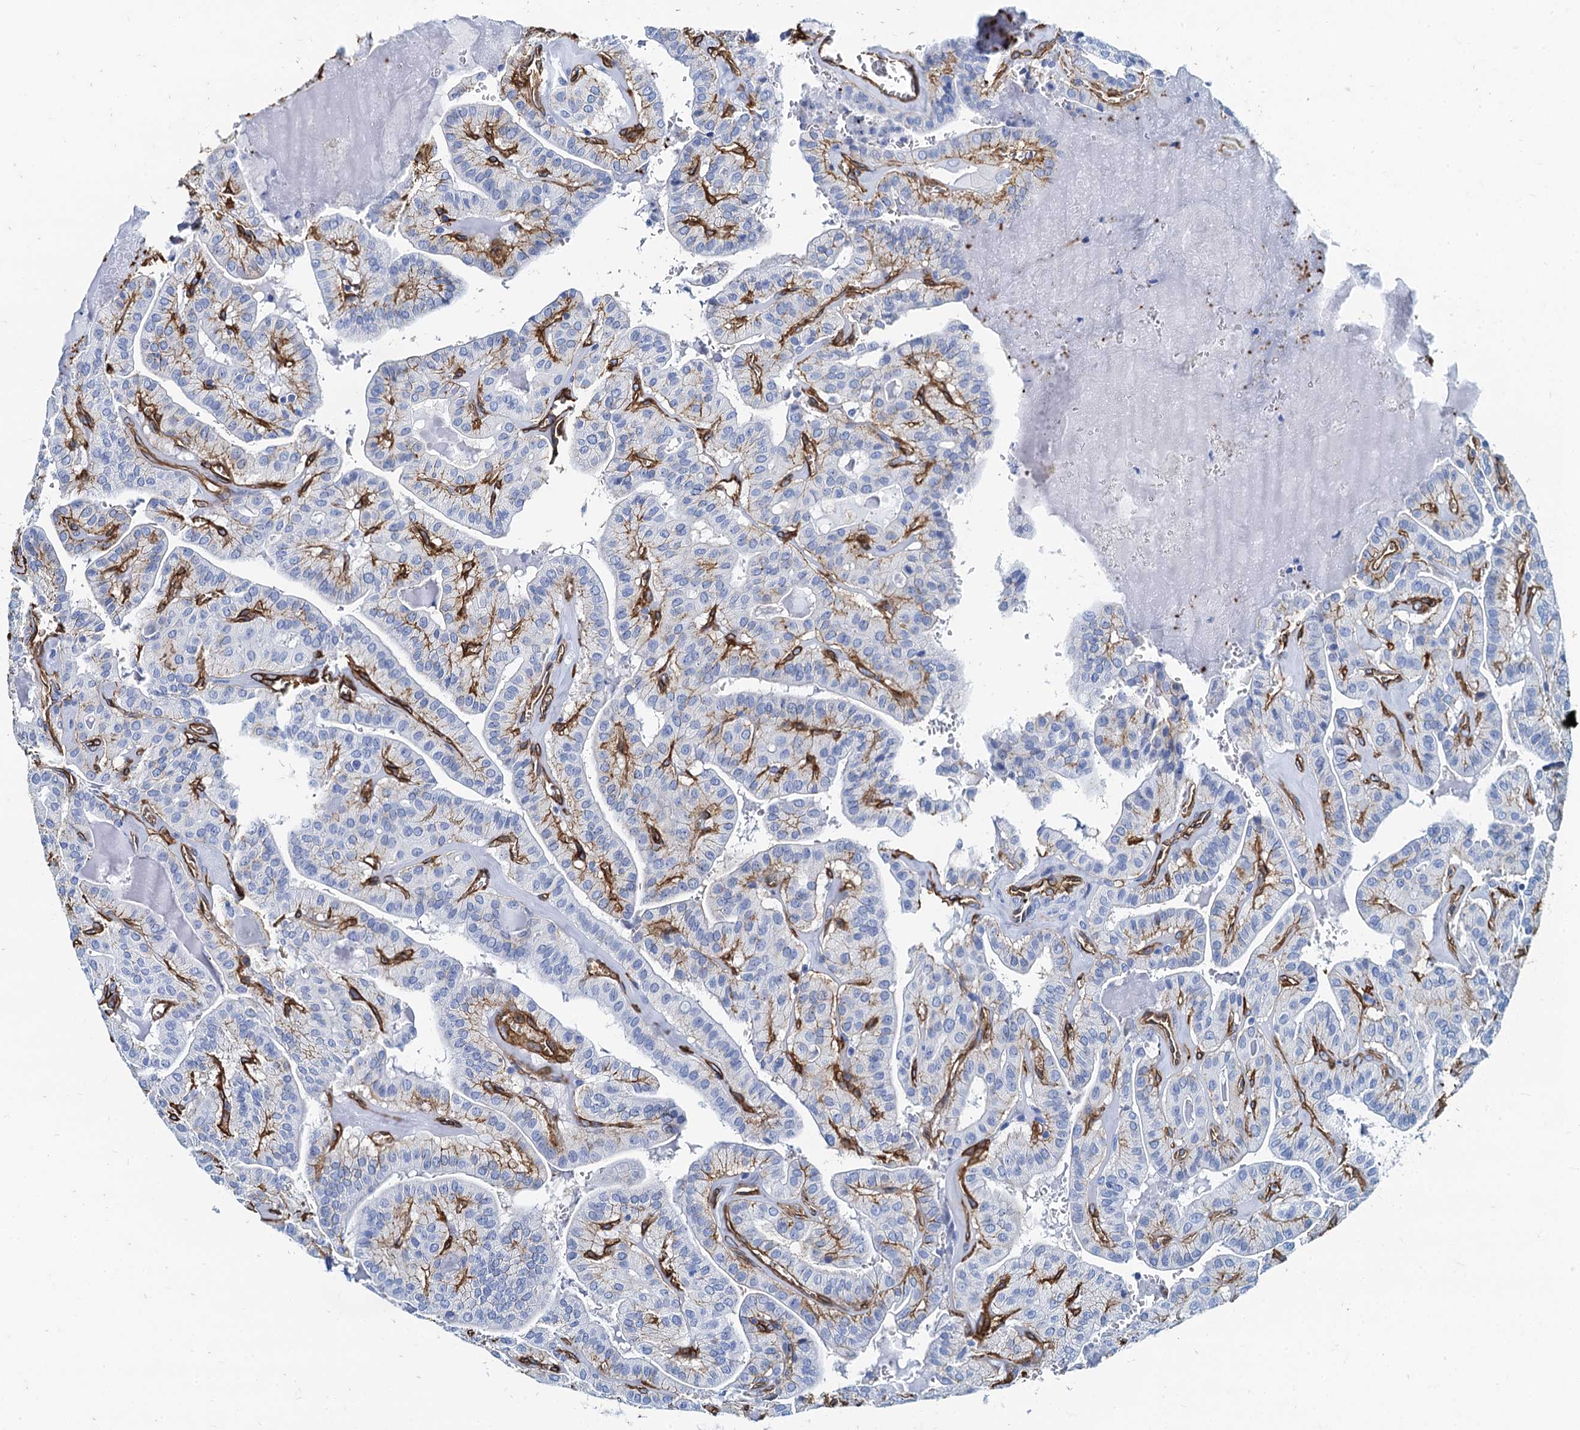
{"staining": {"intensity": "moderate", "quantity": "<25%", "location": "cytoplasmic/membranous"}, "tissue": "thyroid cancer", "cell_type": "Tumor cells", "image_type": "cancer", "snomed": [{"axis": "morphology", "description": "Papillary adenocarcinoma, NOS"}, {"axis": "topography", "description": "Thyroid gland"}], "caption": "Immunohistochemistry (IHC) (DAB) staining of human thyroid cancer (papillary adenocarcinoma) exhibits moderate cytoplasmic/membranous protein positivity in approximately <25% of tumor cells. (Stains: DAB (3,3'-diaminobenzidine) in brown, nuclei in blue, Microscopy: brightfield microscopy at high magnification).", "gene": "CAVIN2", "patient": {"sex": "male", "age": 52}}